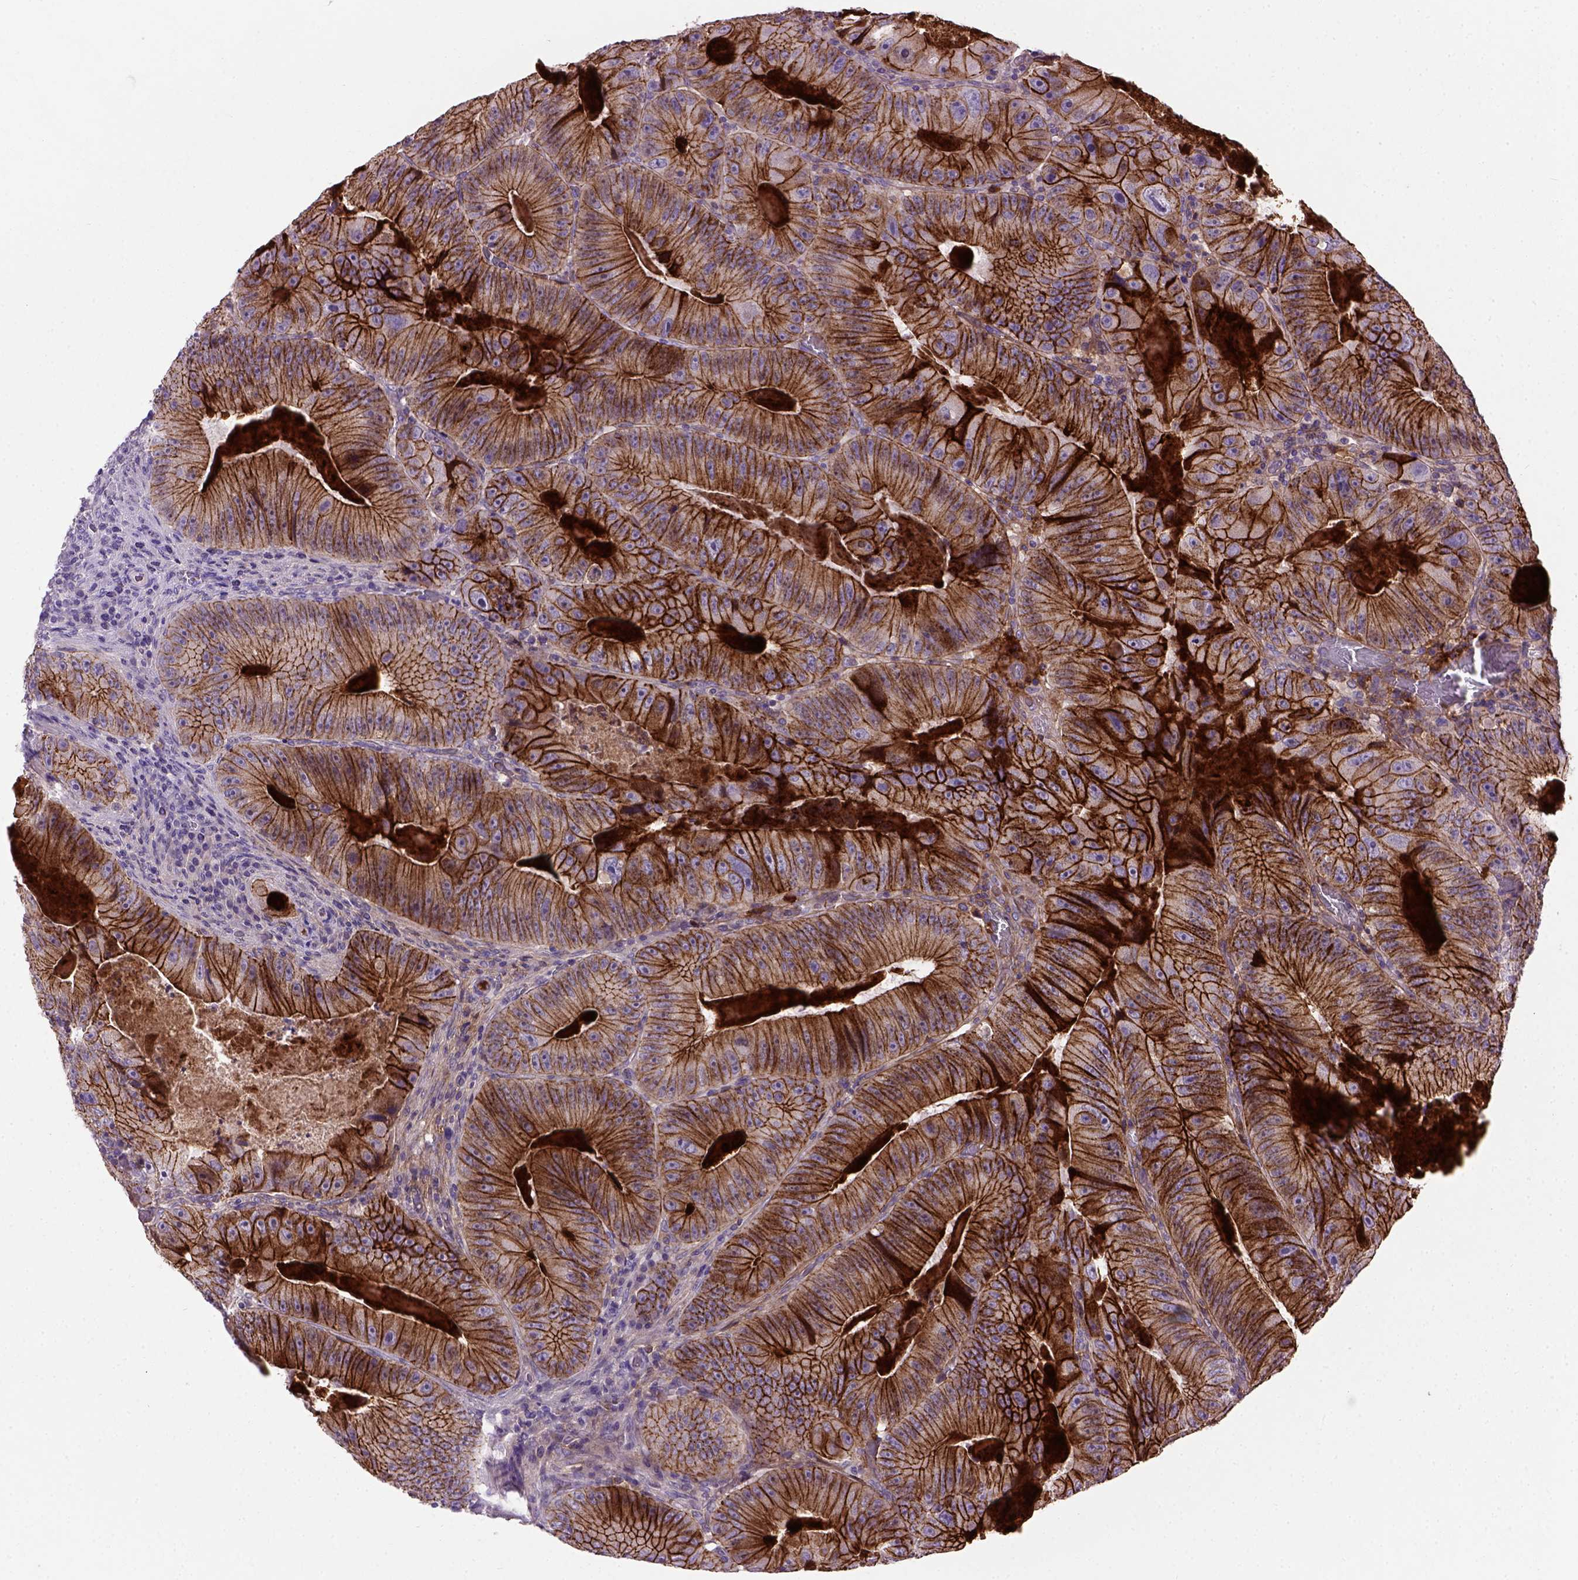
{"staining": {"intensity": "strong", "quantity": ">75%", "location": "cytoplasmic/membranous"}, "tissue": "colorectal cancer", "cell_type": "Tumor cells", "image_type": "cancer", "snomed": [{"axis": "morphology", "description": "Adenocarcinoma, NOS"}, {"axis": "topography", "description": "Colon"}], "caption": "Protein staining demonstrates strong cytoplasmic/membranous positivity in approximately >75% of tumor cells in colorectal adenocarcinoma.", "gene": "CDH1", "patient": {"sex": "female", "age": 86}}